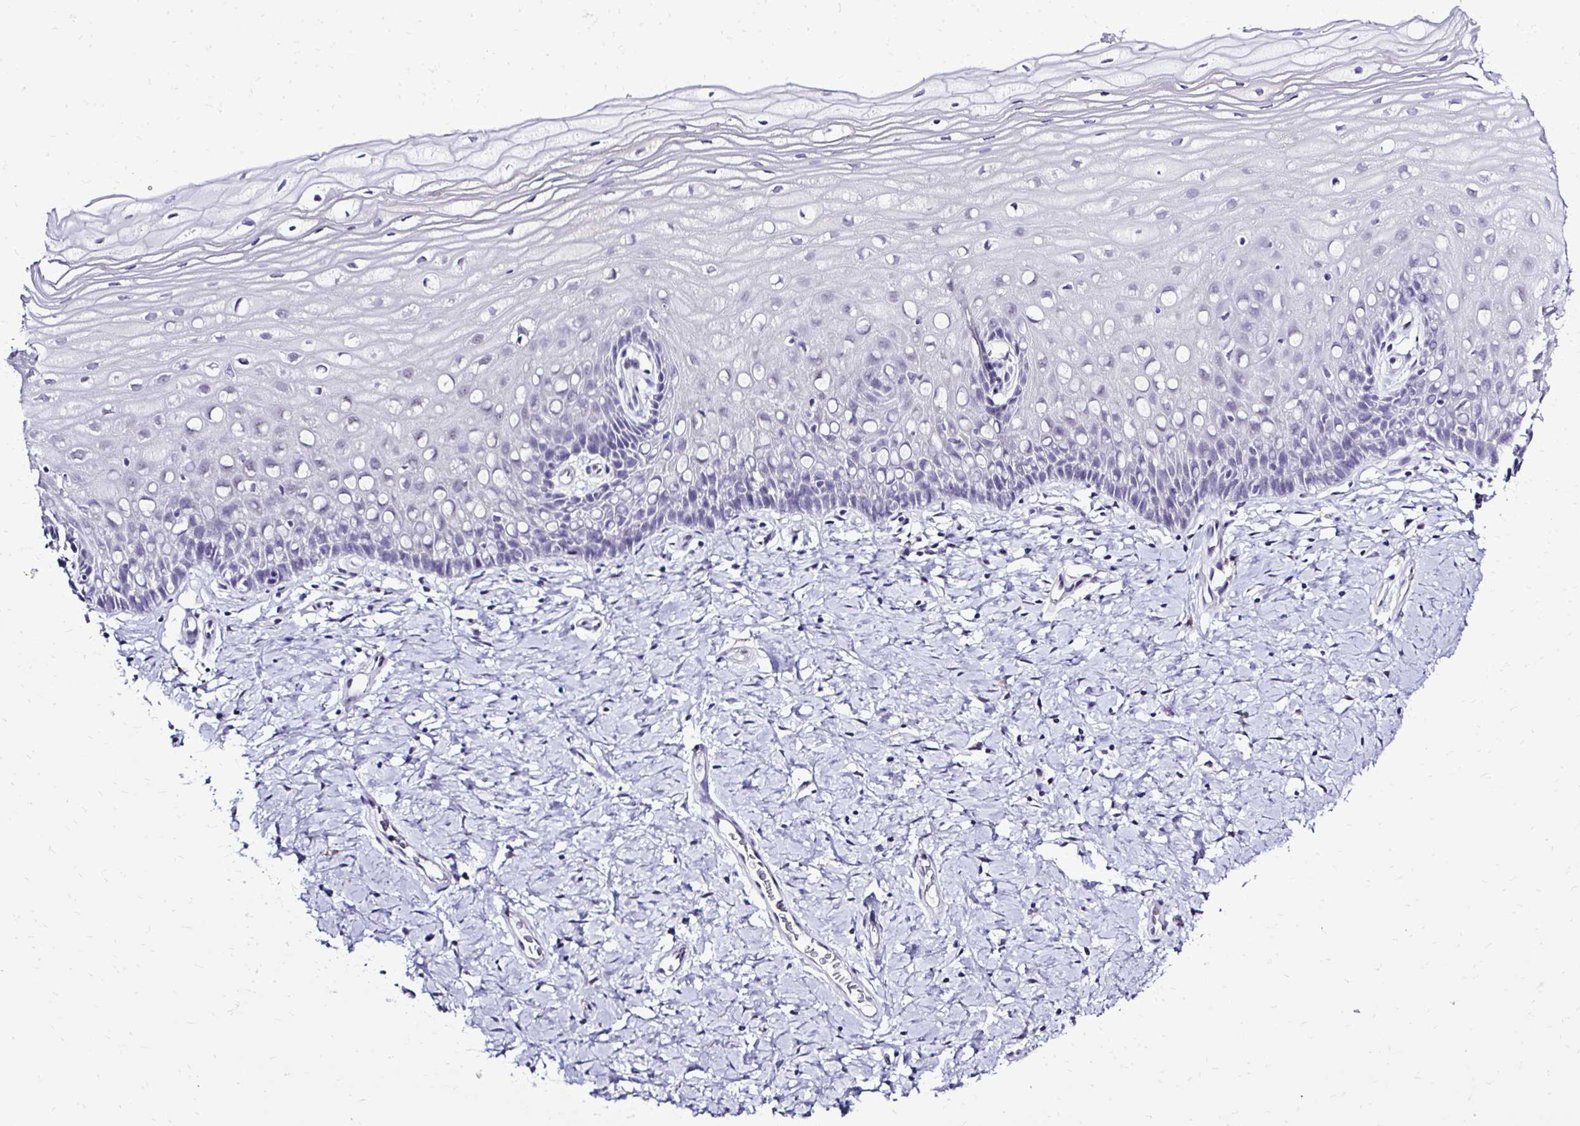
{"staining": {"intensity": "negative", "quantity": "none", "location": "none"}, "tissue": "cervix", "cell_type": "Glandular cells", "image_type": "normal", "snomed": [{"axis": "morphology", "description": "Normal tissue, NOS"}, {"axis": "topography", "description": "Cervix"}], "caption": "Human cervix stained for a protein using immunohistochemistry reveals no expression in glandular cells.", "gene": "RASL11B", "patient": {"sex": "female", "age": 37}}